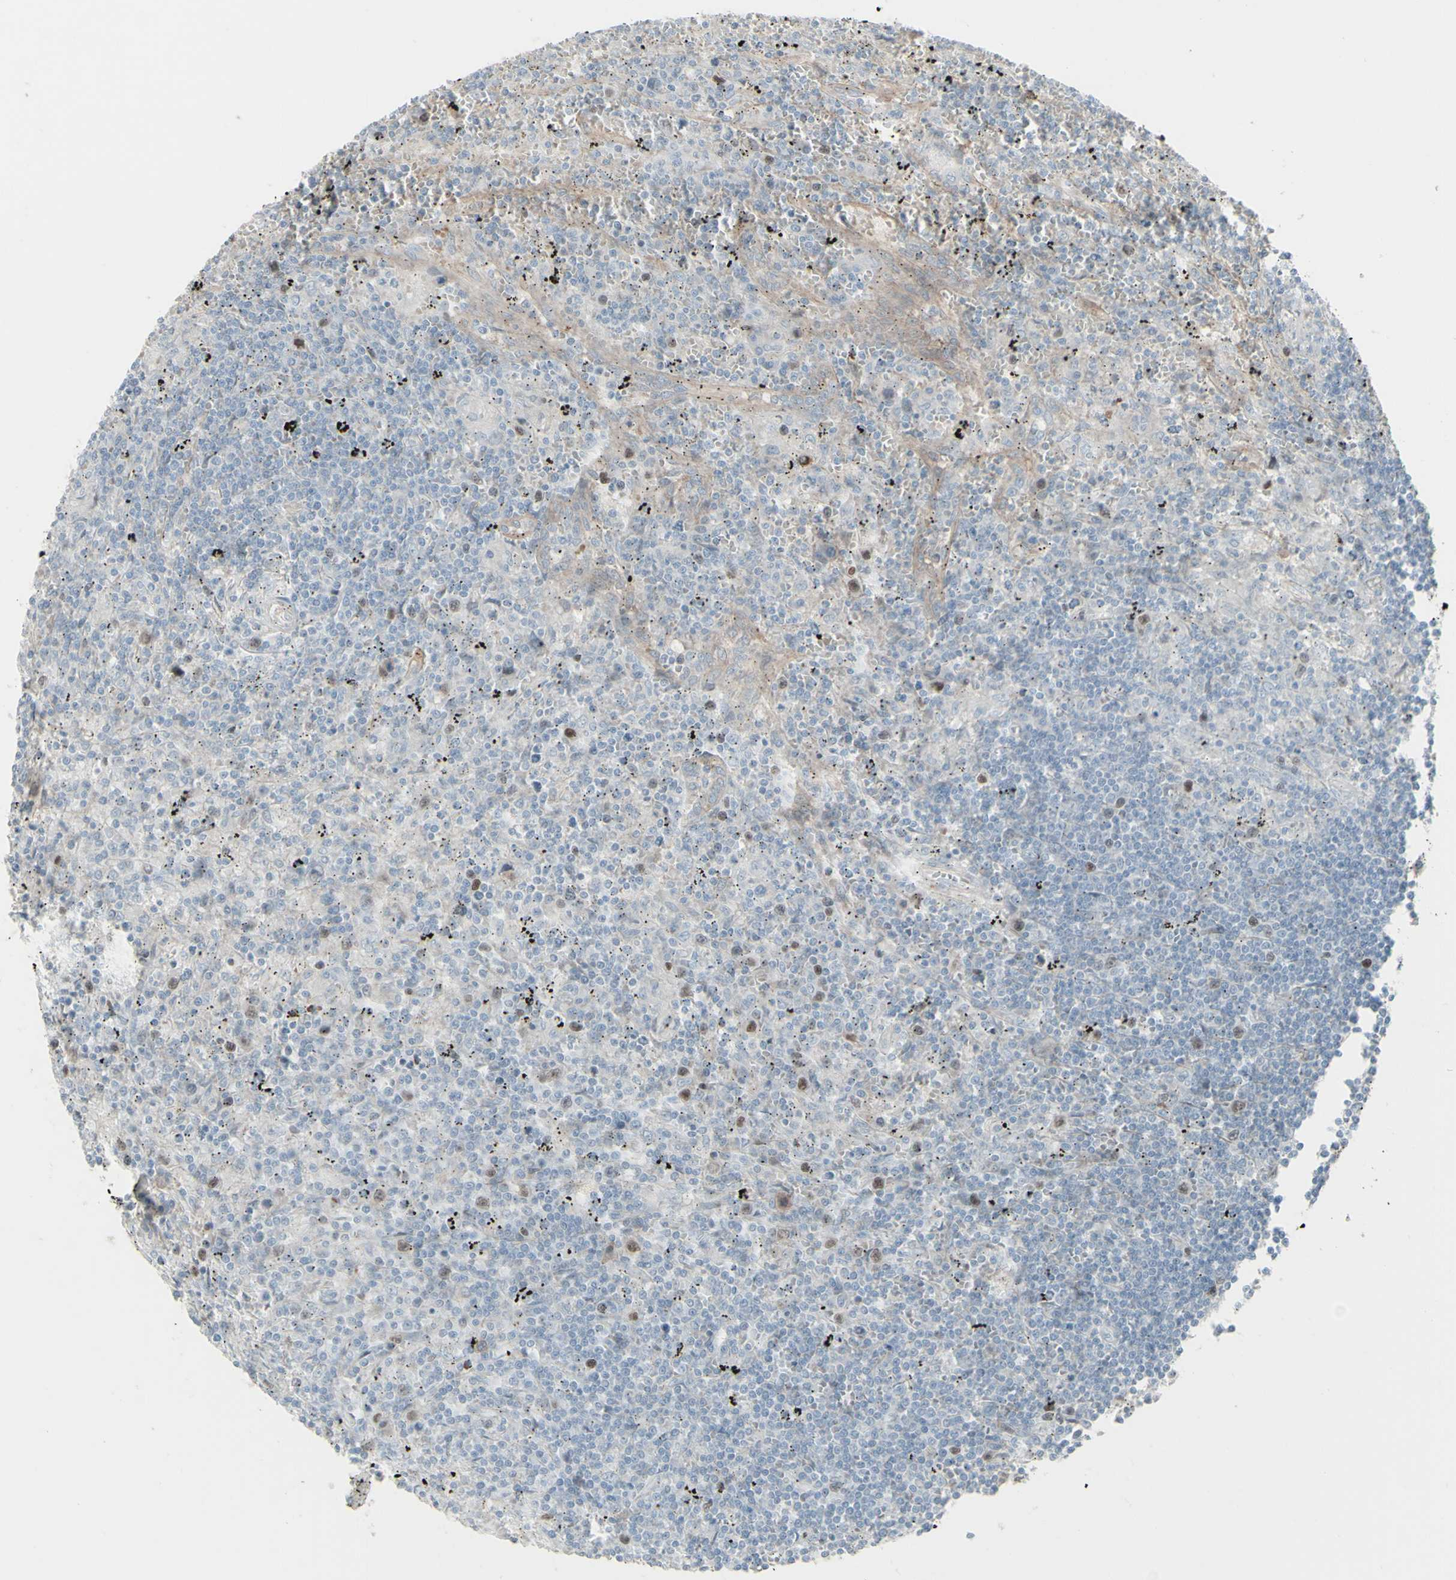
{"staining": {"intensity": "moderate", "quantity": "<25%", "location": "nuclear"}, "tissue": "lymphoma", "cell_type": "Tumor cells", "image_type": "cancer", "snomed": [{"axis": "morphology", "description": "Malignant lymphoma, non-Hodgkin's type, Low grade"}, {"axis": "topography", "description": "Spleen"}], "caption": "A high-resolution image shows immunohistochemistry staining of lymphoma, which displays moderate nuclear positivity in about <25% of tumor cells.", "gene": "GMNN", "patient": {"sex": "male", "age": 76}}